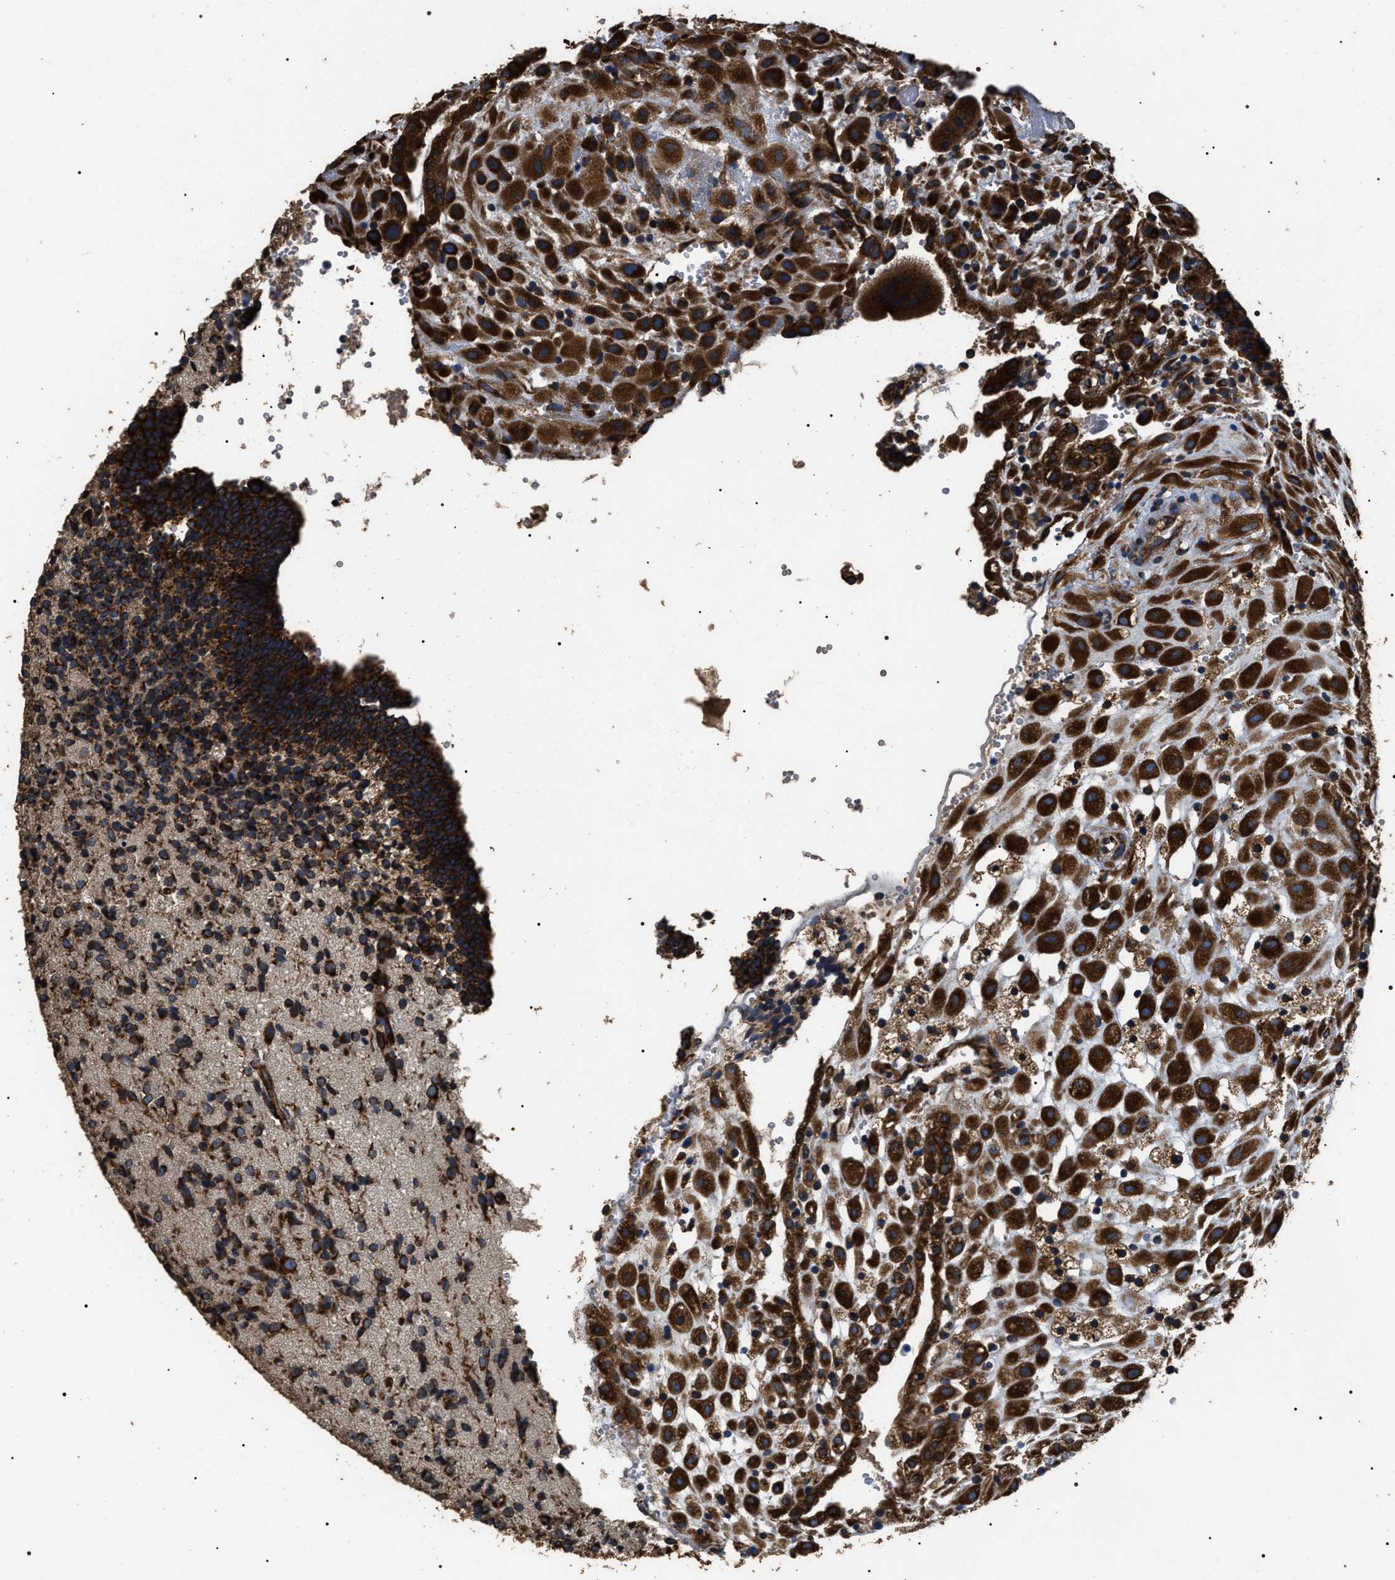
{"staining": {"intensity": "strong", "quantity": ">75%", "location": "cytoplasmic/membranous"}, "tissue": "placenta", "cell_type": "Decidual cells", "image_type": "normal", "snomed": [{"axis": "morphology", "description": "Normal tissue, NOS"}, {"axis": "topography", "description": "Placenta"}], "caption": "Immunohistochemistry (IHC) image of normal placenta: placenta stained using immunohistochemistry displays high levels of strong protein expression localized specifically in the cytoplasmic/membranous of decidual cells, appearing as a cytoplasmic/membranous brown color.", "gene": "KTN1", "patient": {"sex": "female", "age": 18}}